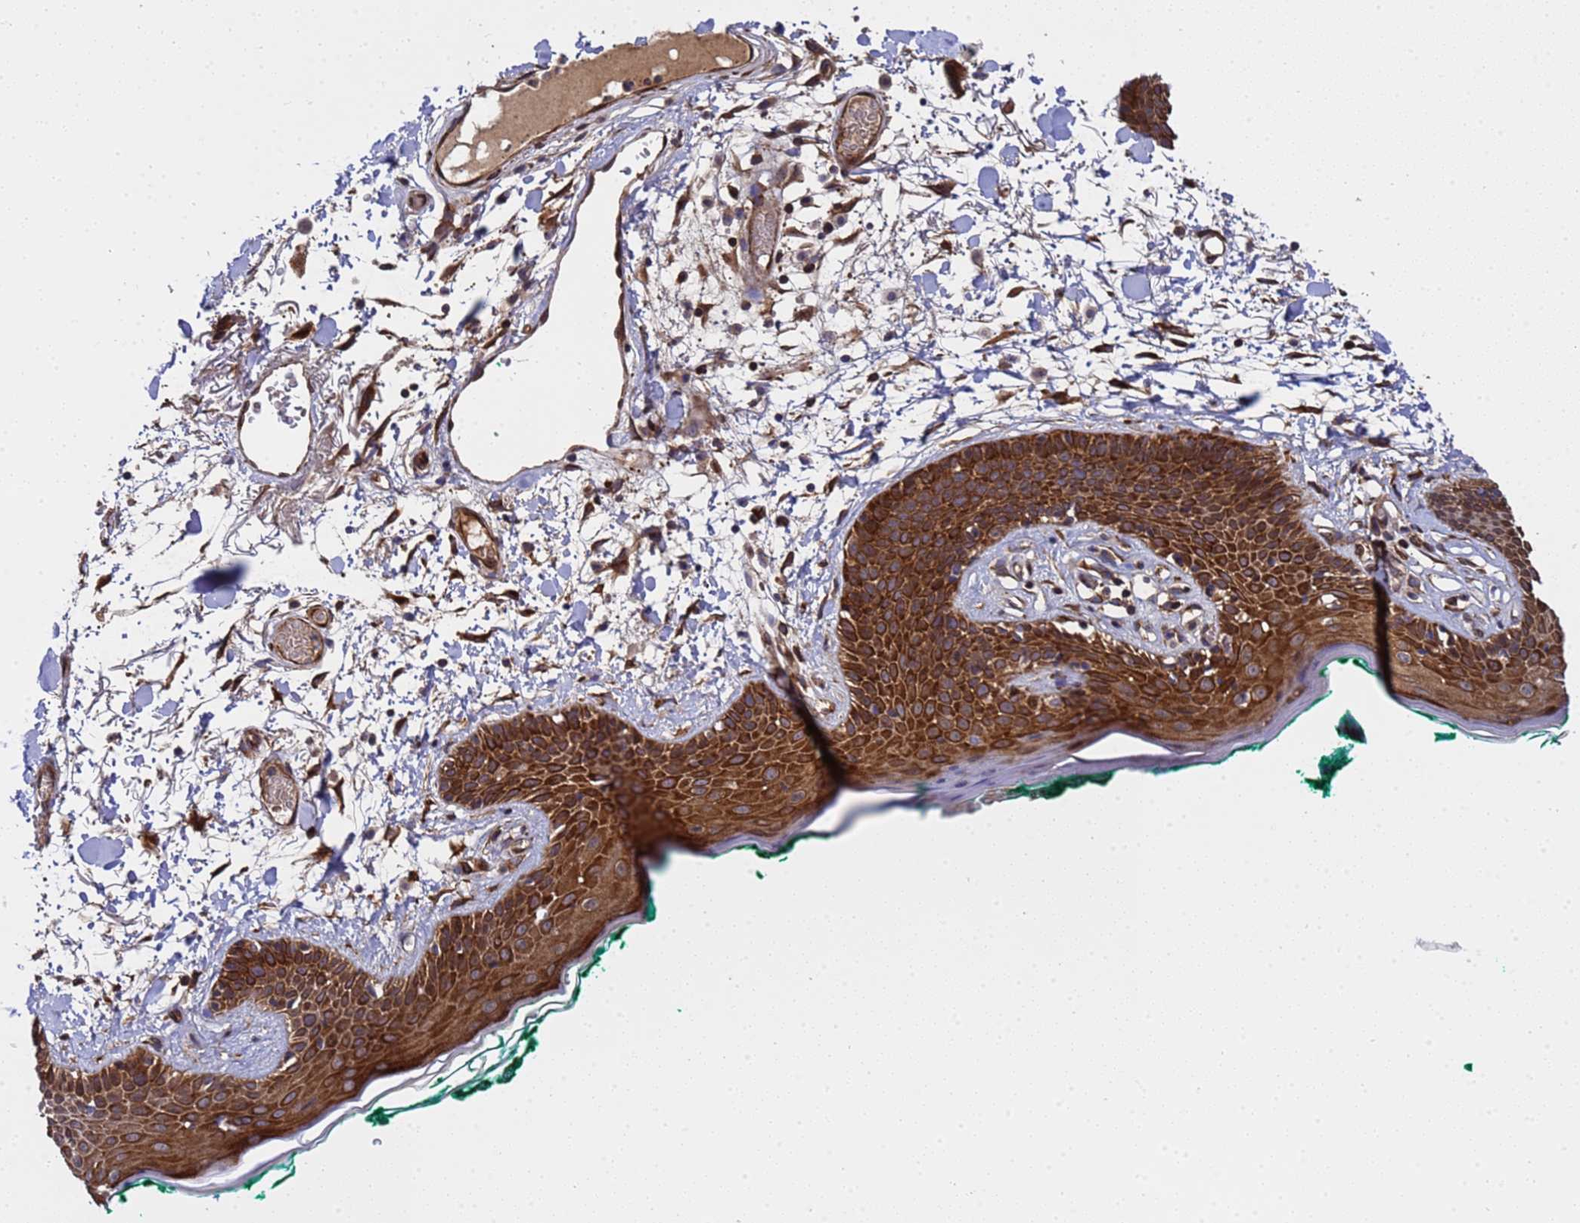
{"staining": {"intensity": "strong", "quantity": ">75%", "location": "cytoplasmic/membranous"}, "tissue": "skin", "cell_type": "Fibroblasts", "image_type": "normal", "snomed": [{"axis": "morphology", "description": "Normal tissue, NOS"}, {"axis": "topography", "description": "Skin"}], "caption": "The immunohistochemical stain labels strong cytoplasmic/membranous positivity in fibroblasts of benign skin.", "gene": "MOCS1", "patient": {"sex": "male", "age": 79}}